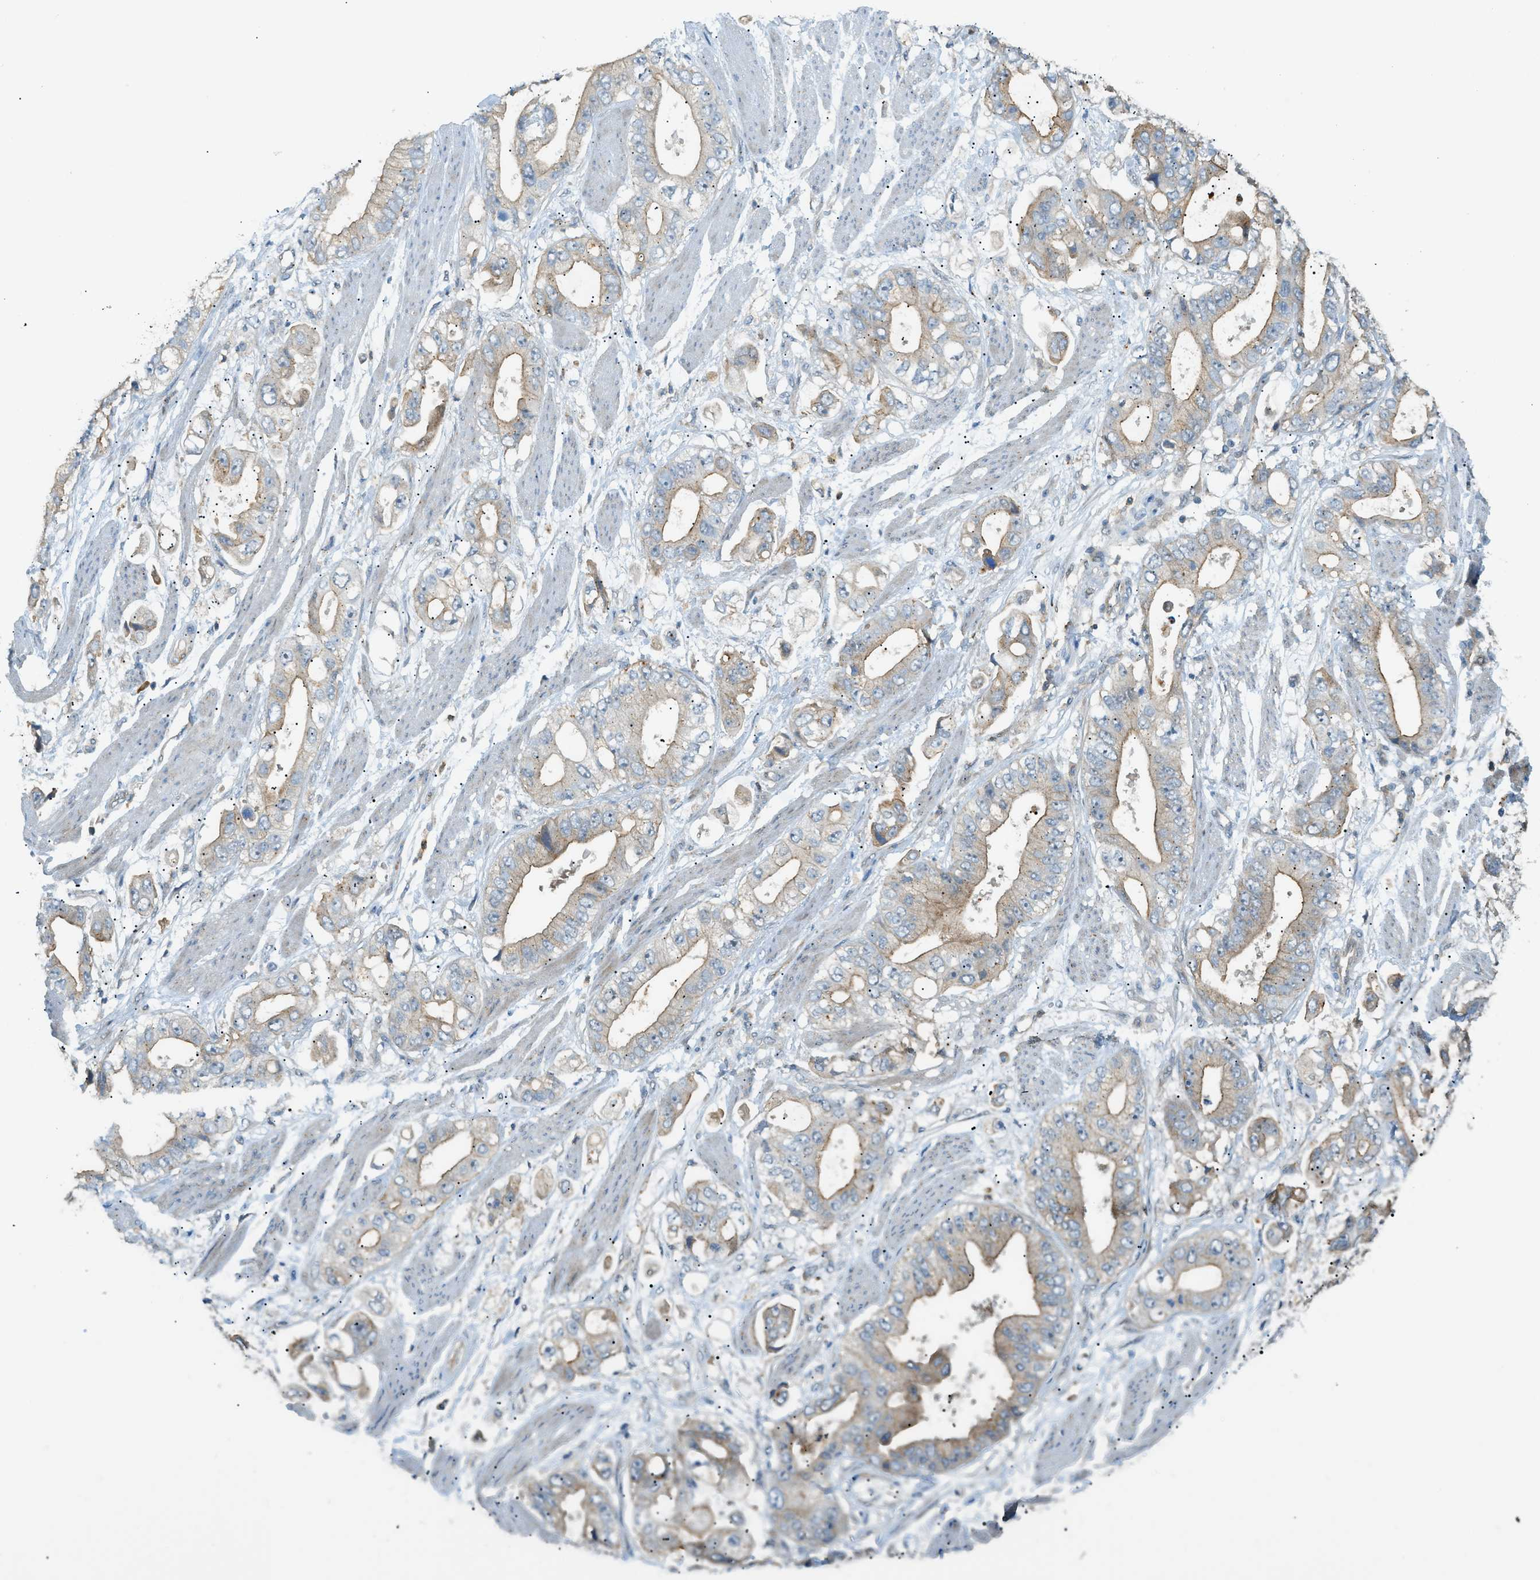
{"staining": {"intensity": "weak", "quantity": "25%-75%", "location": "cytoplasmic/membranous"}, "tissue": "stomach cancer", "cell_type": "Tumor cells", "image_type": "cancer", "snomed": [{"axis": "morphology", "description": "Normal tissue, NOS"}, {"axis": "morphology", "description": "Adenocarcinoma, NOS"}, {"axis": "topography", "description": "Stomach"}], "caption": "High-magnification brightfield microscopy of stomach cancer (adenocarcinoma) stained with DAB (3,3'-diaminobenzidine) (brown) and counterstained with hematoxylin (blue). tumor cells exhibit weak cytoplasmic/membranous positivity is present in approximately25%-75% of cells.", "gene": "GRK6", "patient": {"sex": "male", "age": 62}}